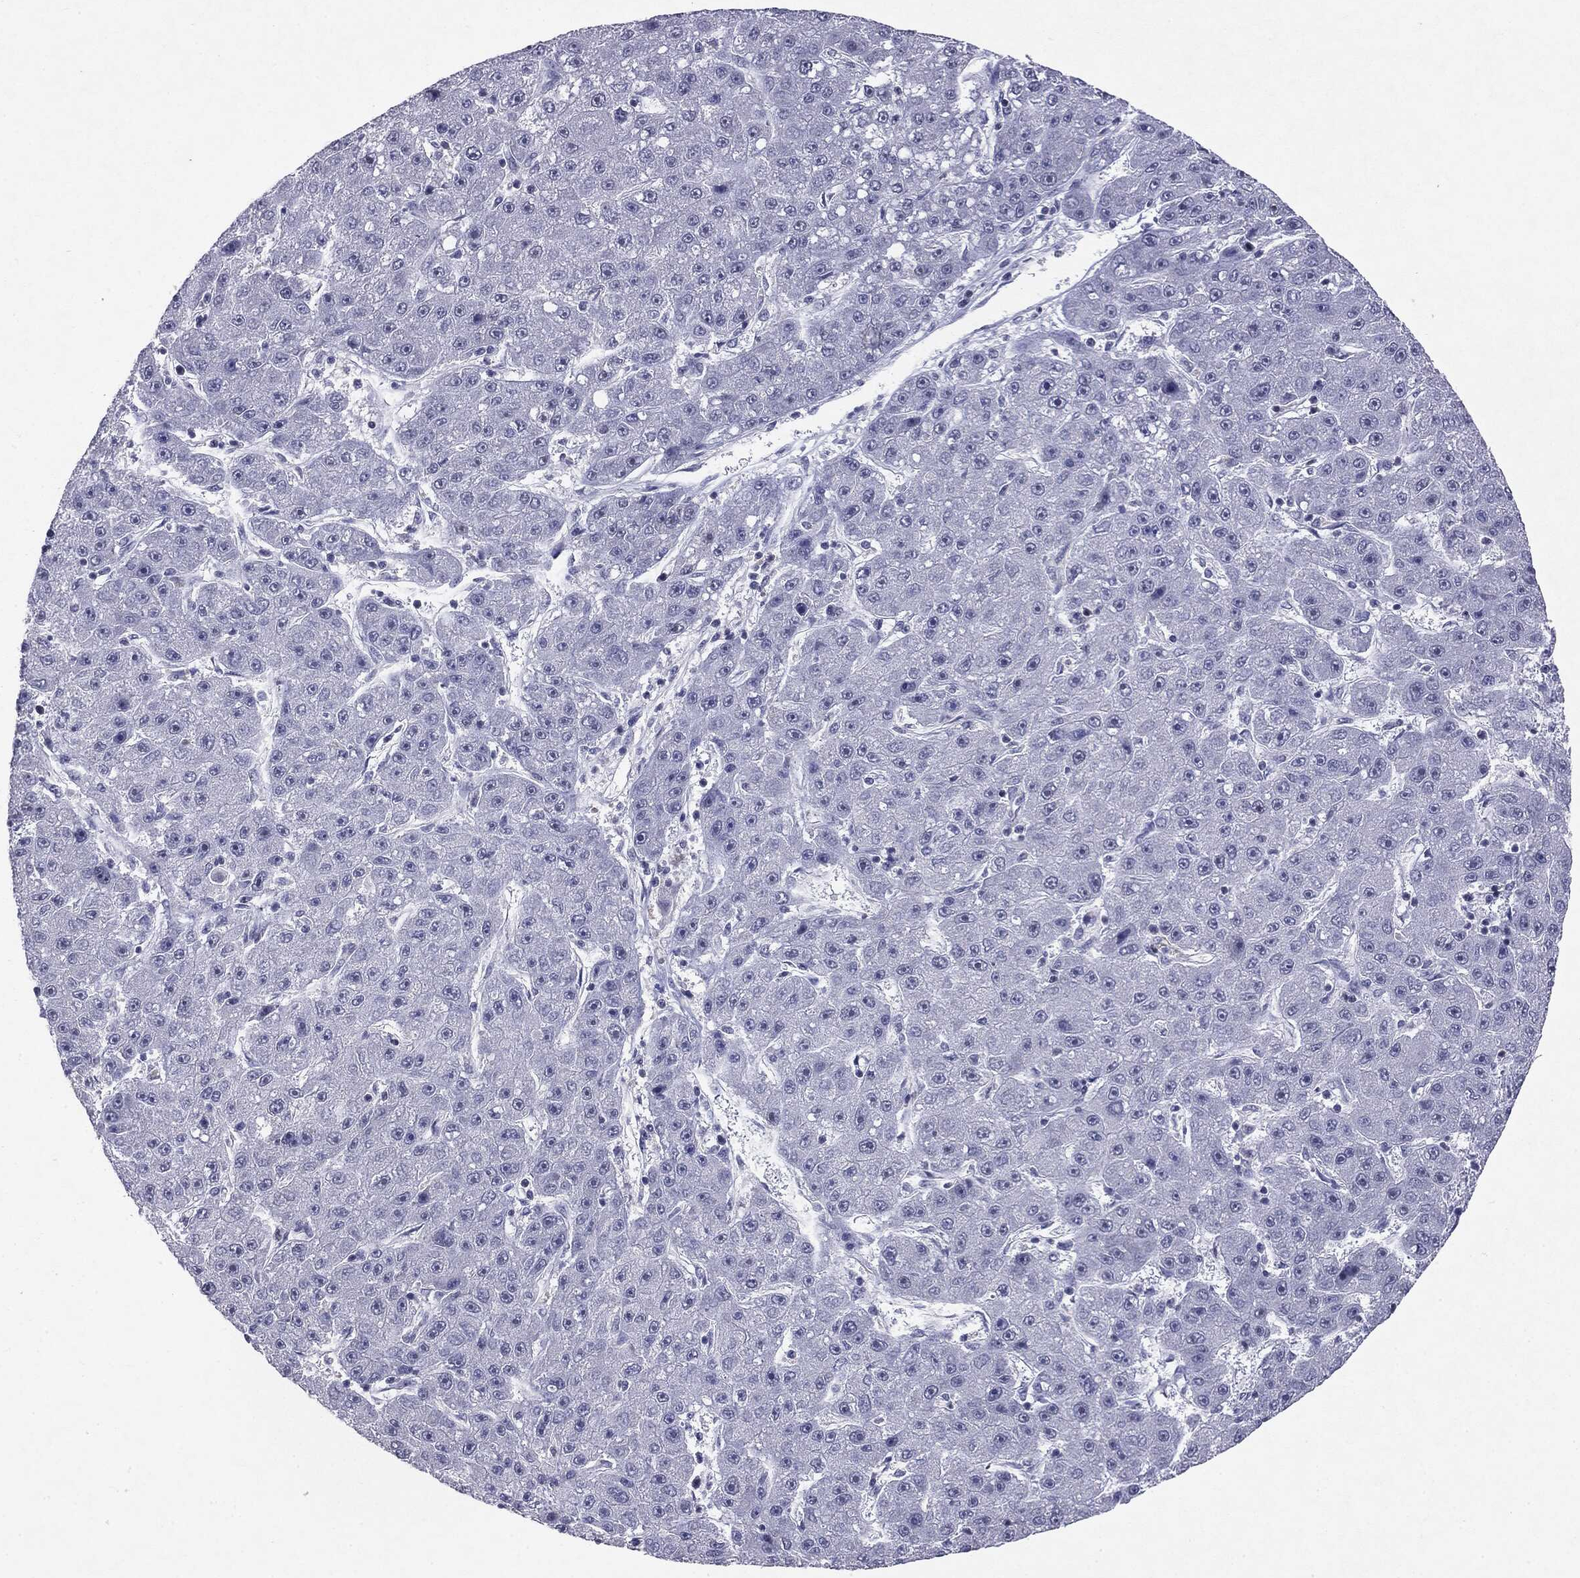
{"staining": {"intensity": "negative", "quantity": "none", "location": "none"}, "tissue": "liver cancer", "cell_type": "Tumor cells", "image_type": "cancer", "snomed": [{"axis": "morphology", "description": "Carcinoma, Hepatocellular, NOS"}, {"axis": "topography", "description": "Liver"}], "caption": "An immunohistochemistry image of liver cancer is shown. There is no staining in tumor cells of liver cancer. Brightfield microscopy of immunohistochemistry stained with DAB (brown) and hematoxylin (blue), captured at high magnification.", "gene": "KIF2C", "patient": {"sex": "male", "age": 67}}